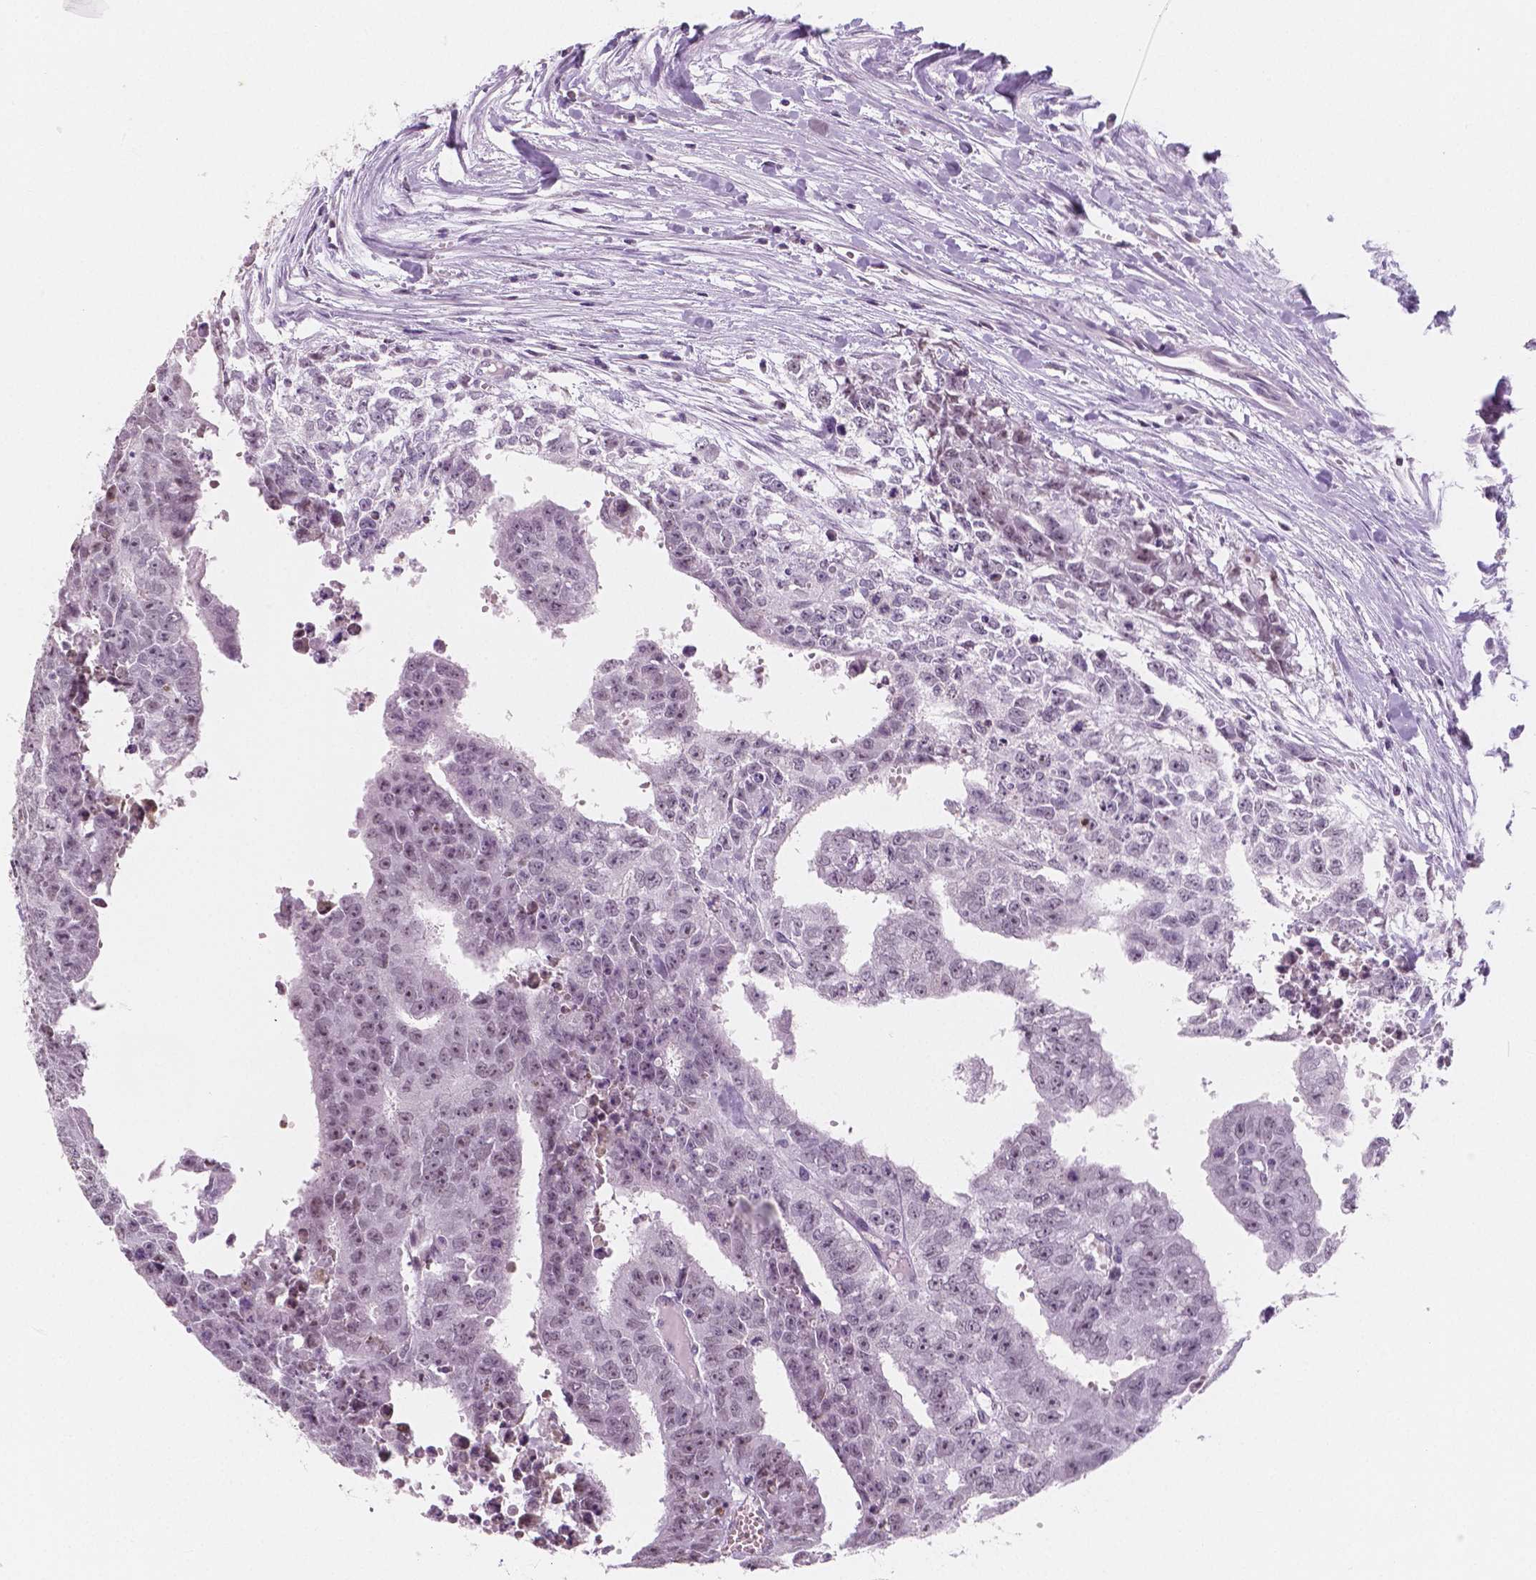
{"staining": {"intensity": "moderate", "quantity": "<25%", "location": "nuclear"}, "tissue": "testis cancer", "cell_type": "Tumor cells", "image_type": "cancer", "snomed": [{"axis": "morphology", "description": "Carcinoma, Embryonal, NOS"}, {"axis": "morphology", "description": "Teratoma, malignant, NOS"}, {"axis": "topography", "description": "Testis"}], "caption": "A low amount of moderate nuclear staining is appreciated in approximately <25% of tumor cells in teratoma (malignant) (testis) tissue. The protein is stained brown, and the nuclei are stained in blue (DAB IHC with brightfield microscopy, high magnification).", "gene": "NOLC1", "patient": {"sex": "male", "age": 24}}